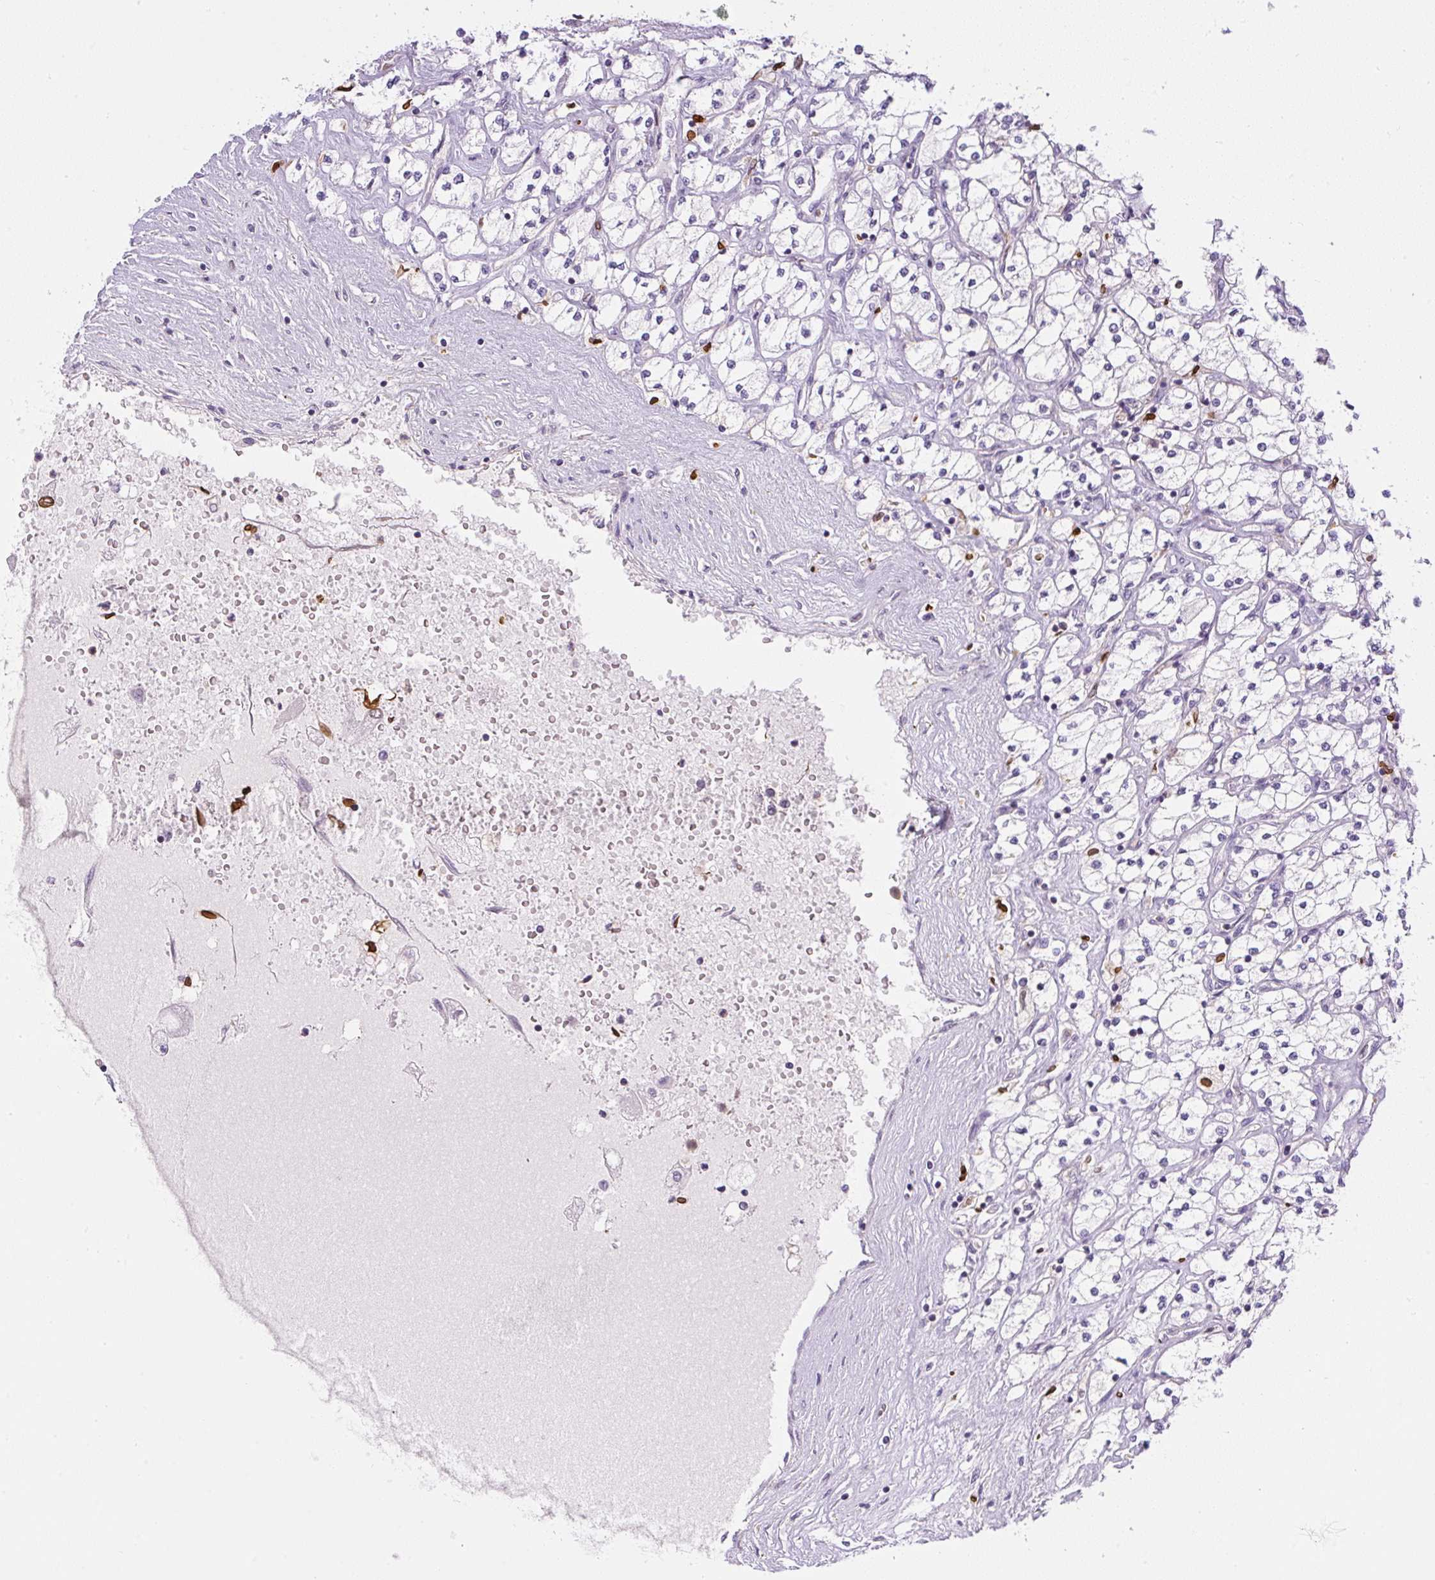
{"staining": {"intensity": "negative", "quantity": "none", "location": "none"}, "tissue": "renal cancer", "cell_type": "Tumor cells", "image_type": "cancer", "snomed": [{"axis": "morphology", "description": "Adenocarcinoma, NOS"}, {"axis": "topography", "description": "Kidney"}], "caption": "Immunohistochemical staining of adenocarcinoma (renal) displays no significant positivity in tumor cells.", "gene": "PIP5KL1", "patient": {"sex": "male", "age": 80}}